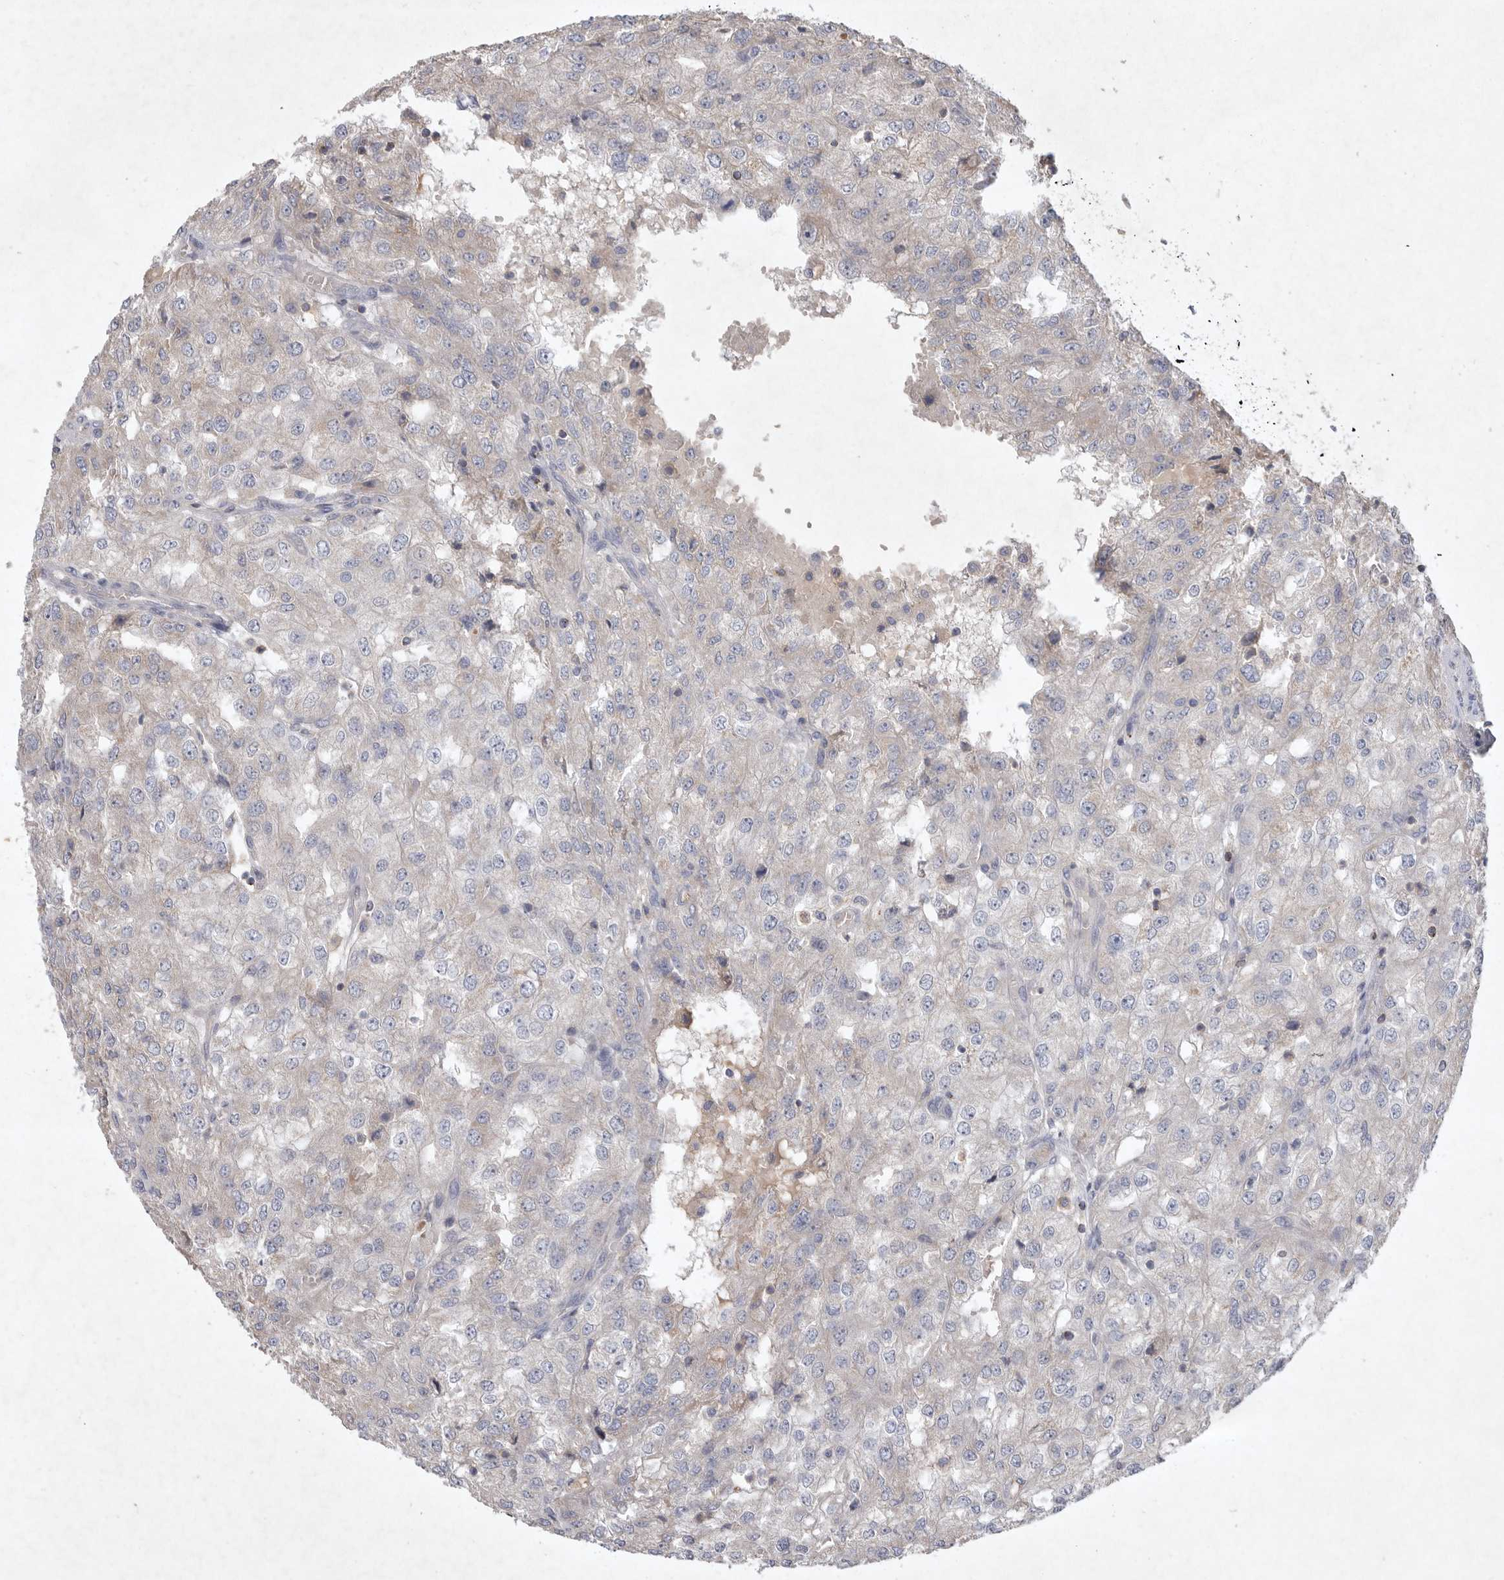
{"staining": {"intensity": "negative", "quantity": "none", "location": "none"}, "tissue": "renal cancer", "cell_type": "Tumor cells", "image_type": "cancer", "snomed": [{"axis": "morphology", "description": "Adenocarcinoma, NOS"}, {"axis": "topography", "description": "Kidney"}], "caption": "Immunohistochemical staining of renal cancer (adenocarcinoma) displays no significant expression in tumor cells.", "gene": "TNFSF14", "patient": {"sex": "female", "age": 54}}